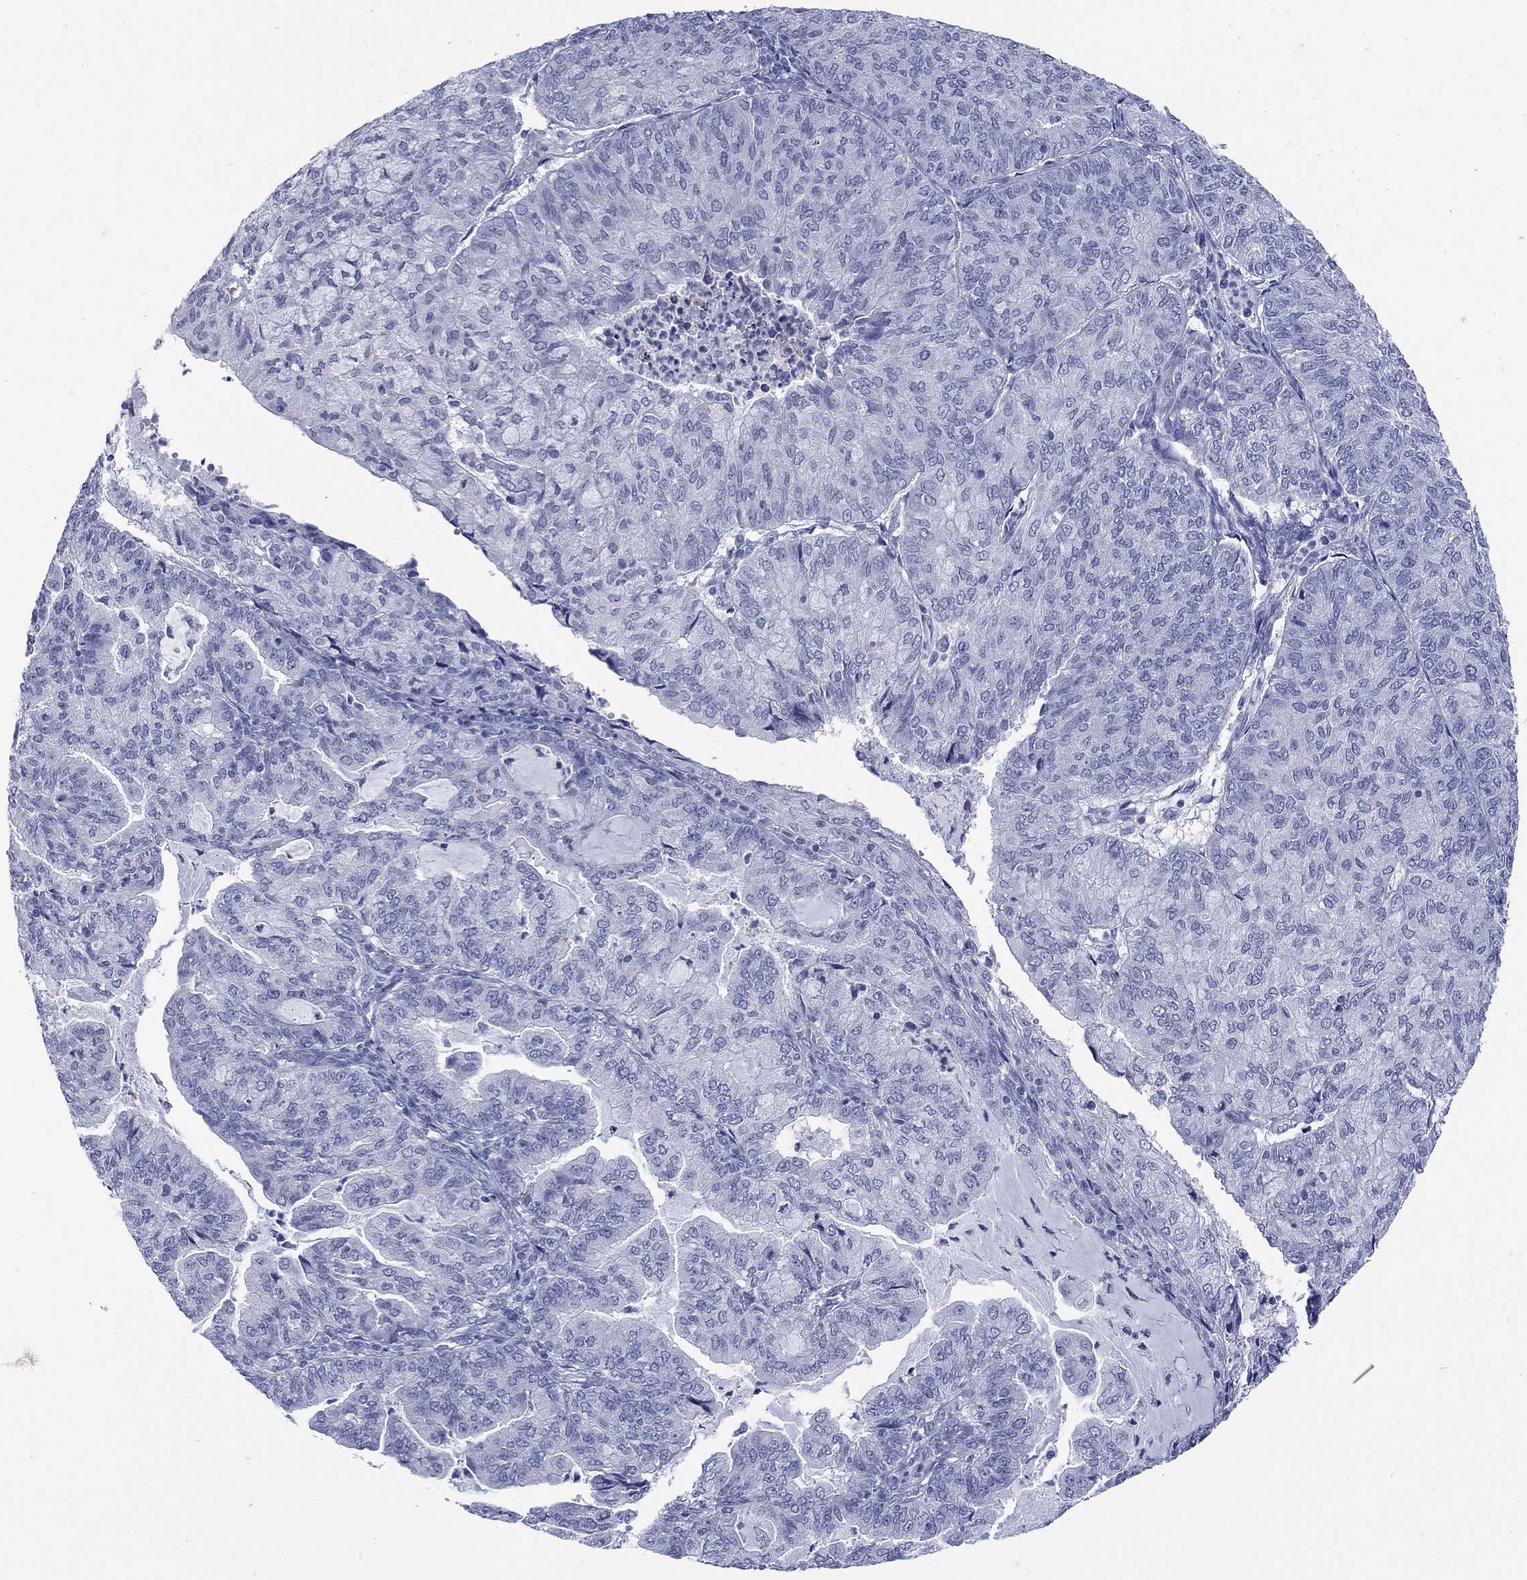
{"staining": {"intensity": "negative", "quantity": "none", "location": "none"}, "tissue": "endometrial cancer", "cell_type": "Tumor cells", "image_type": "cancer", "snomed": [{"axis": "morphology", "description": "Adenocarcinoma, NOS"}, {"axis": "topography", "description": "Endometrium"}], "caption": "Tumor cells are negative for protein expression in human endometrial cancer.", "gene": "ECEL1", "patient": {"sex": "female", "age": 82}}